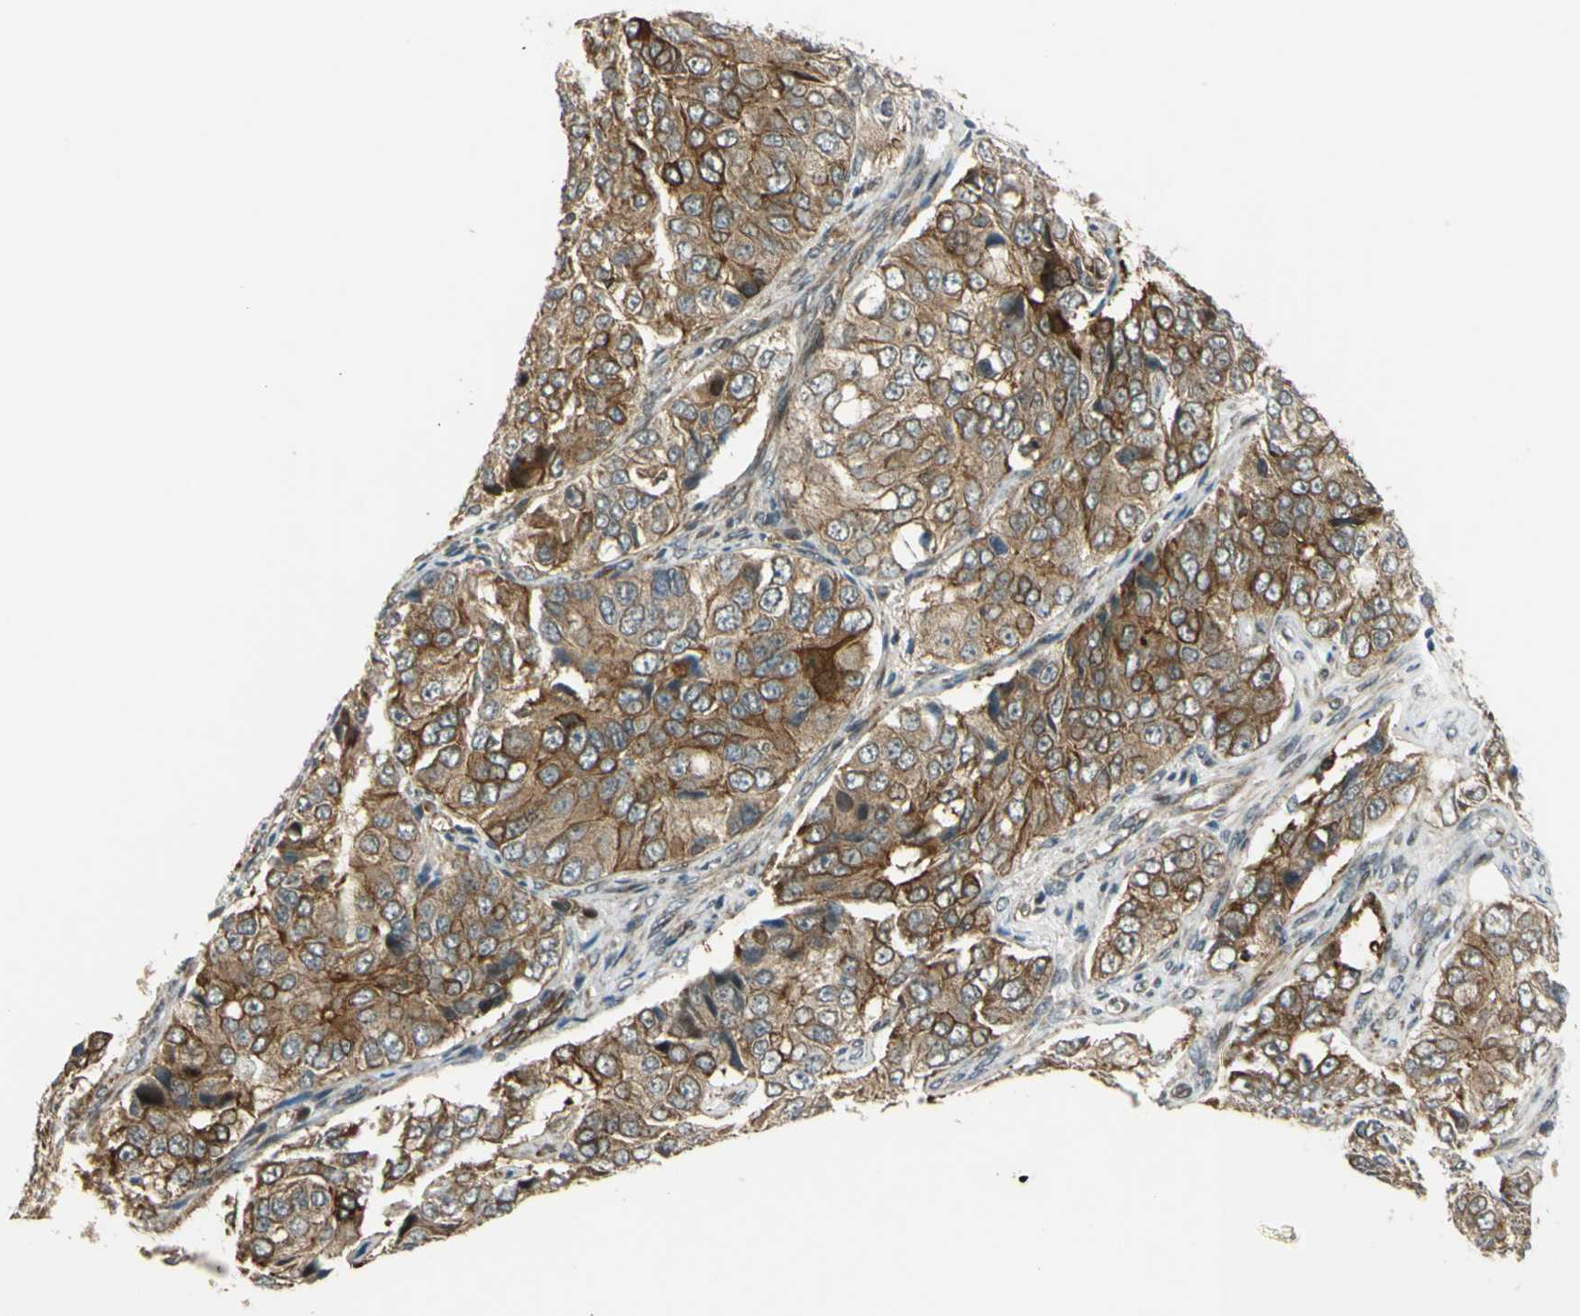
{"staining": {"intensity": "moderate", "quantity": ">75%", "location": "cytoplasmic/membranous"}, "tissue": "ovarian cancer", "cell_type": "Tumor cells", "image_type": "cancer", "snomed": [{"axis": "morphology", "description": "Carcinoma, endometroid"}, {"axis": "topography", "description": "Ovary"}], "caption": "A brown stain highlights moderate cytoplasmic/membranous staining of a protein in ovarian cancer tumor cells.", "gene": "FLII", "patient": {"sex": "female", "age": 51}}